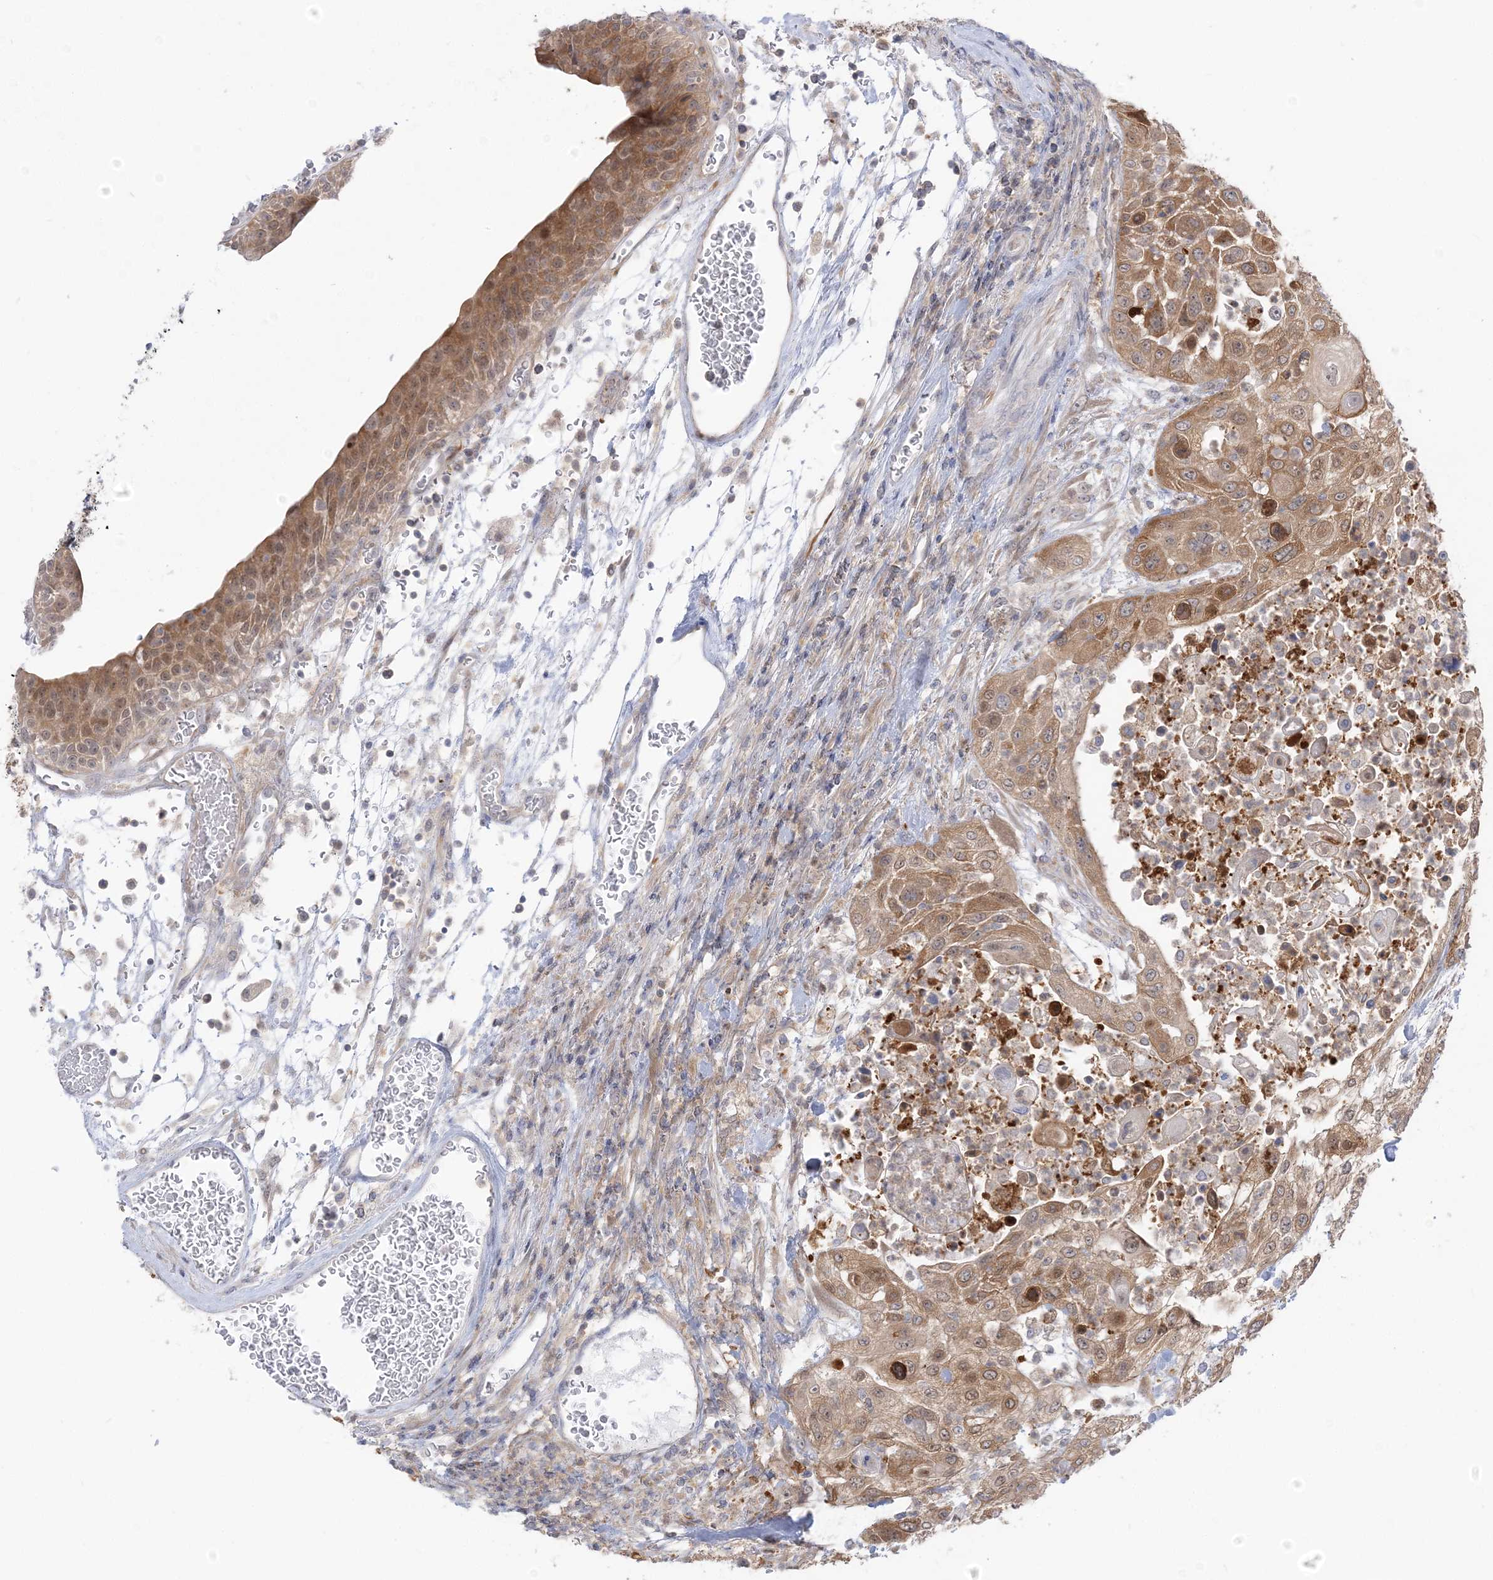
{"staining": {"intensity": "moderate", "quantity": ">75%", "location": "cytoplasmic/membranous,nuclear"}, "tissue": "urothelial cancer", "cell_type": "Tumor cells", "image_type": "cancer", "snomed": [{"axis": "morphology", "description": "Urothelial carcinoma, High grade"}, {"axis": "topography", "description": "Urinary bladder"}], "caption": "A micrograph of human urothelial carcinoma (high-grade) stained for a protein demonstrates moderate cytoplasmic/membranous and nuclear brown staining in tumor cells.", "gene": "THADA", "patient": {"sex": "female", "age": 79}}